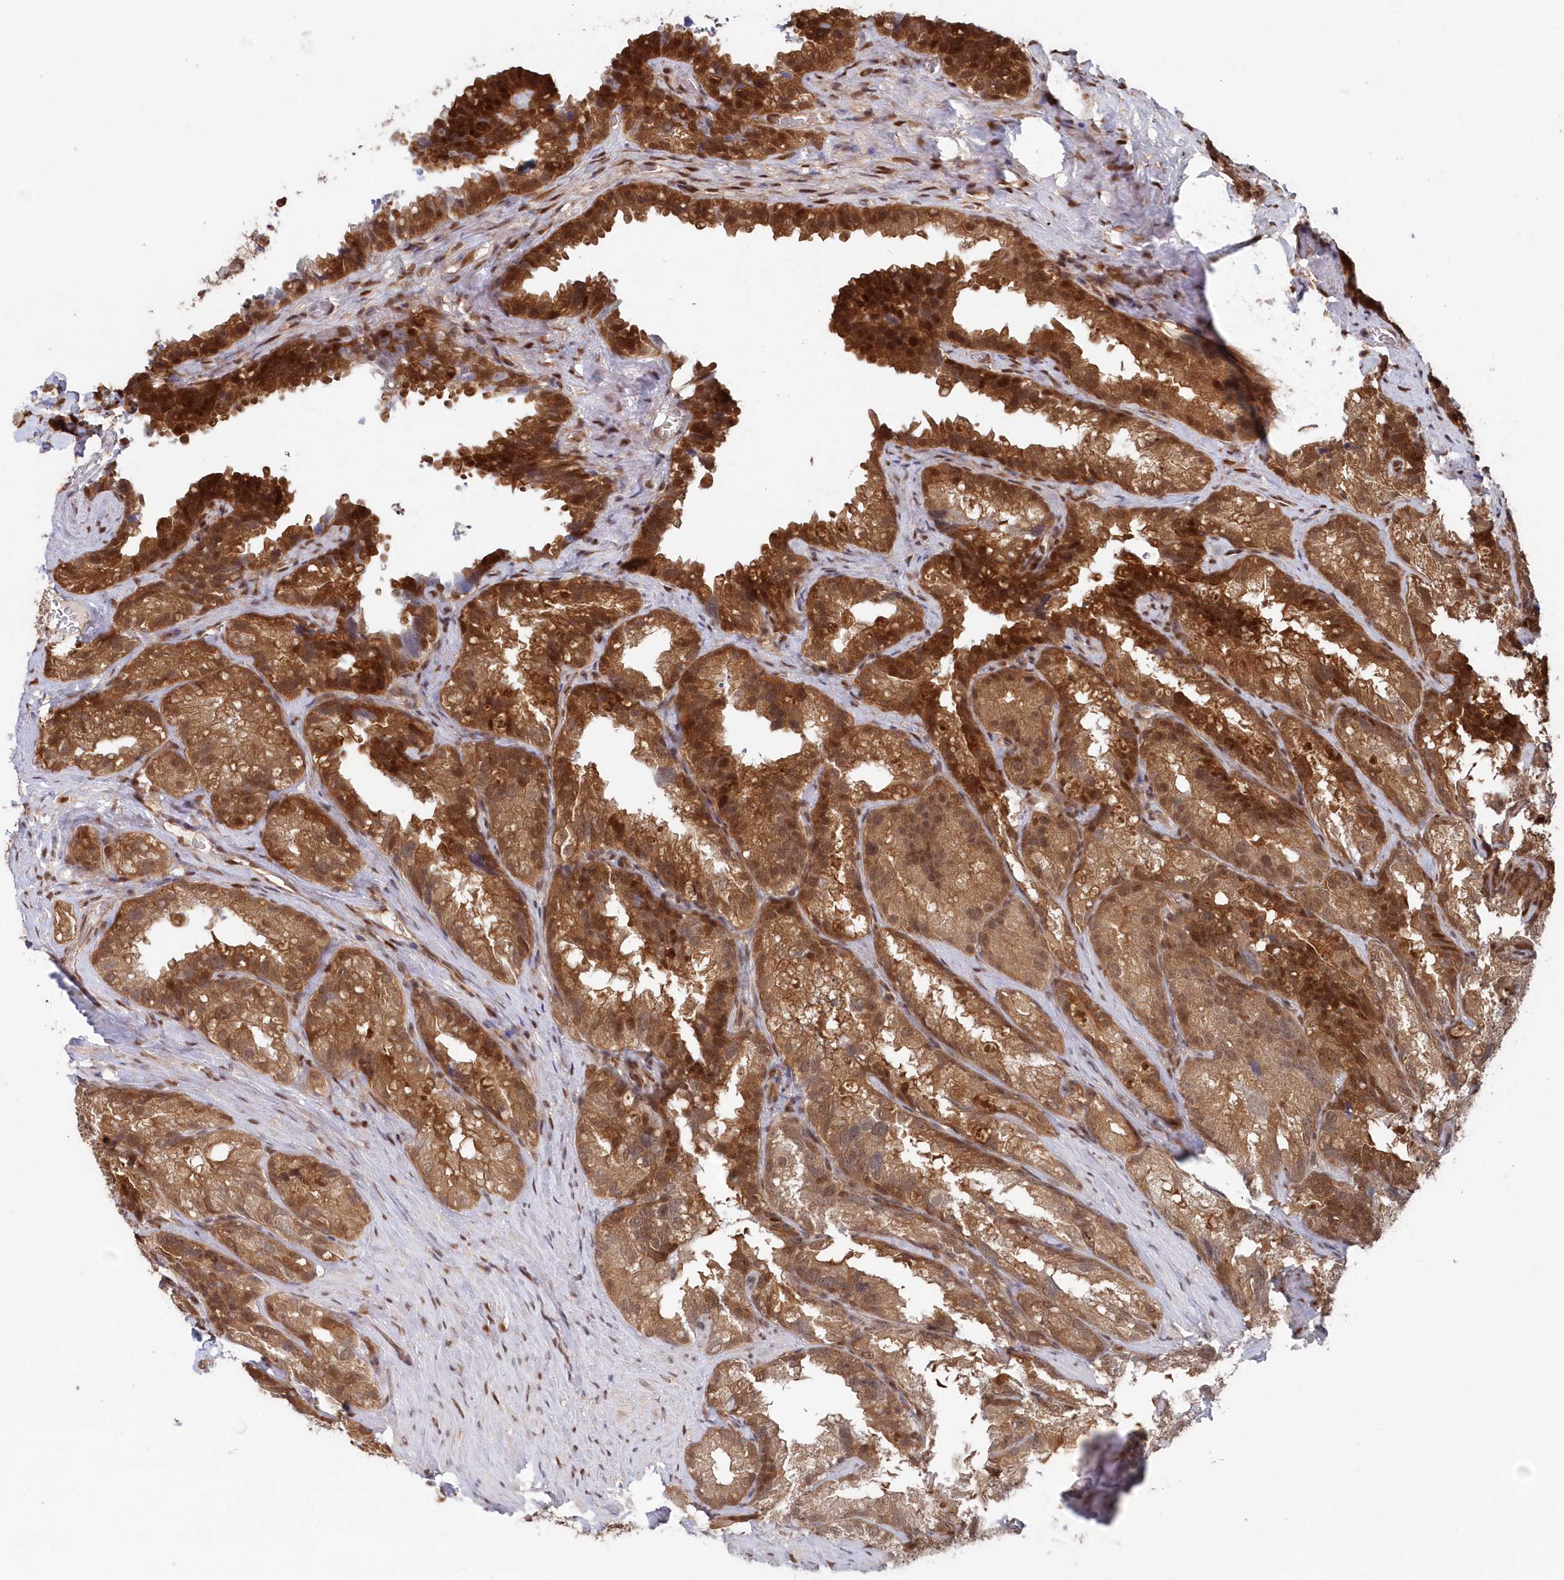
{"staining": {"intensity": "strong", "quantity": ">75%", "location": "cytoplasmic/membranous,nuclear"}, "tissue": "seminal vesicle", "cell_type": "Glandular cells", "image_type": "normal", "snomed": [{"axis": "morphology", "description": "Normal tissue, NOS"}, {"axis": "topography", "description": "Seminal veicle"}], "caption": "Immunohistochemical staining of benign human seminal vesicle reveals high levels of strong cytoplasmic/membranous,nuclear positivity in approximately >75% of glandular cells. The staining is performed using DAB brown chromogen to label protein expression. The nuclei are counter-stained blue using hematoxylin.", "gene": "ABHD14B", "patient": {"sex": "male", "age": 60}}